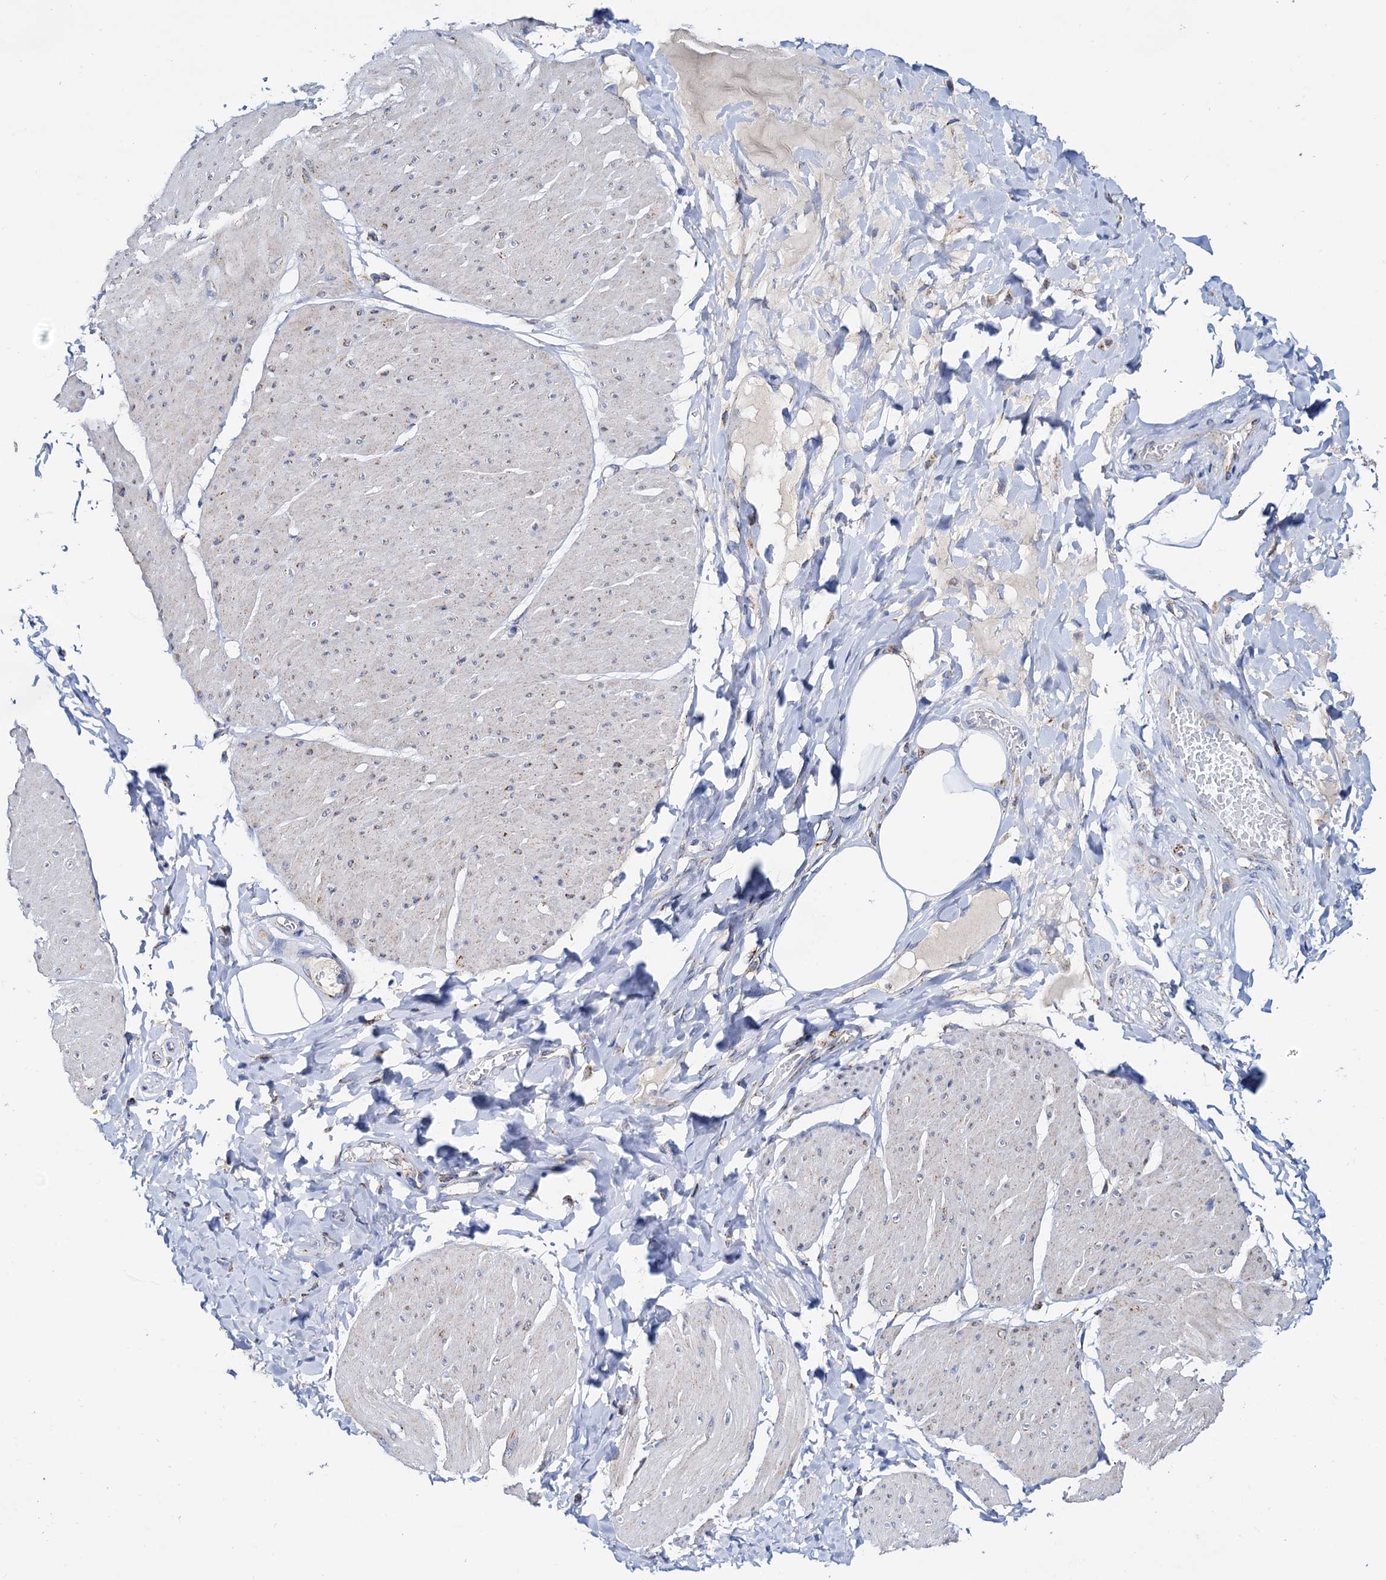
{"staining": {"intensity": "negative", "quantity": "none", "location": "none"}, "tissue": "smooth muscle", "cell_type": "Smooth muscle cells", "image_type": "normal", "snomed": [{"axis": "morphology", "description": "Urothelial carcinoma, High grade"}, {"axis": "topography", "description": "Urinary bladder"}], "caption": "High magnification brightfield microscopy of normal smooth muscle stained with DAB (brown) and counterstained with hematoxylin (blue): smooth muscle cells show no significant staining. (Immunohistochemistry (ihc), brightfield microscopy, high magnification).", "gene": "C2CD3", "patient": {"sex": "male", "age": 46}}